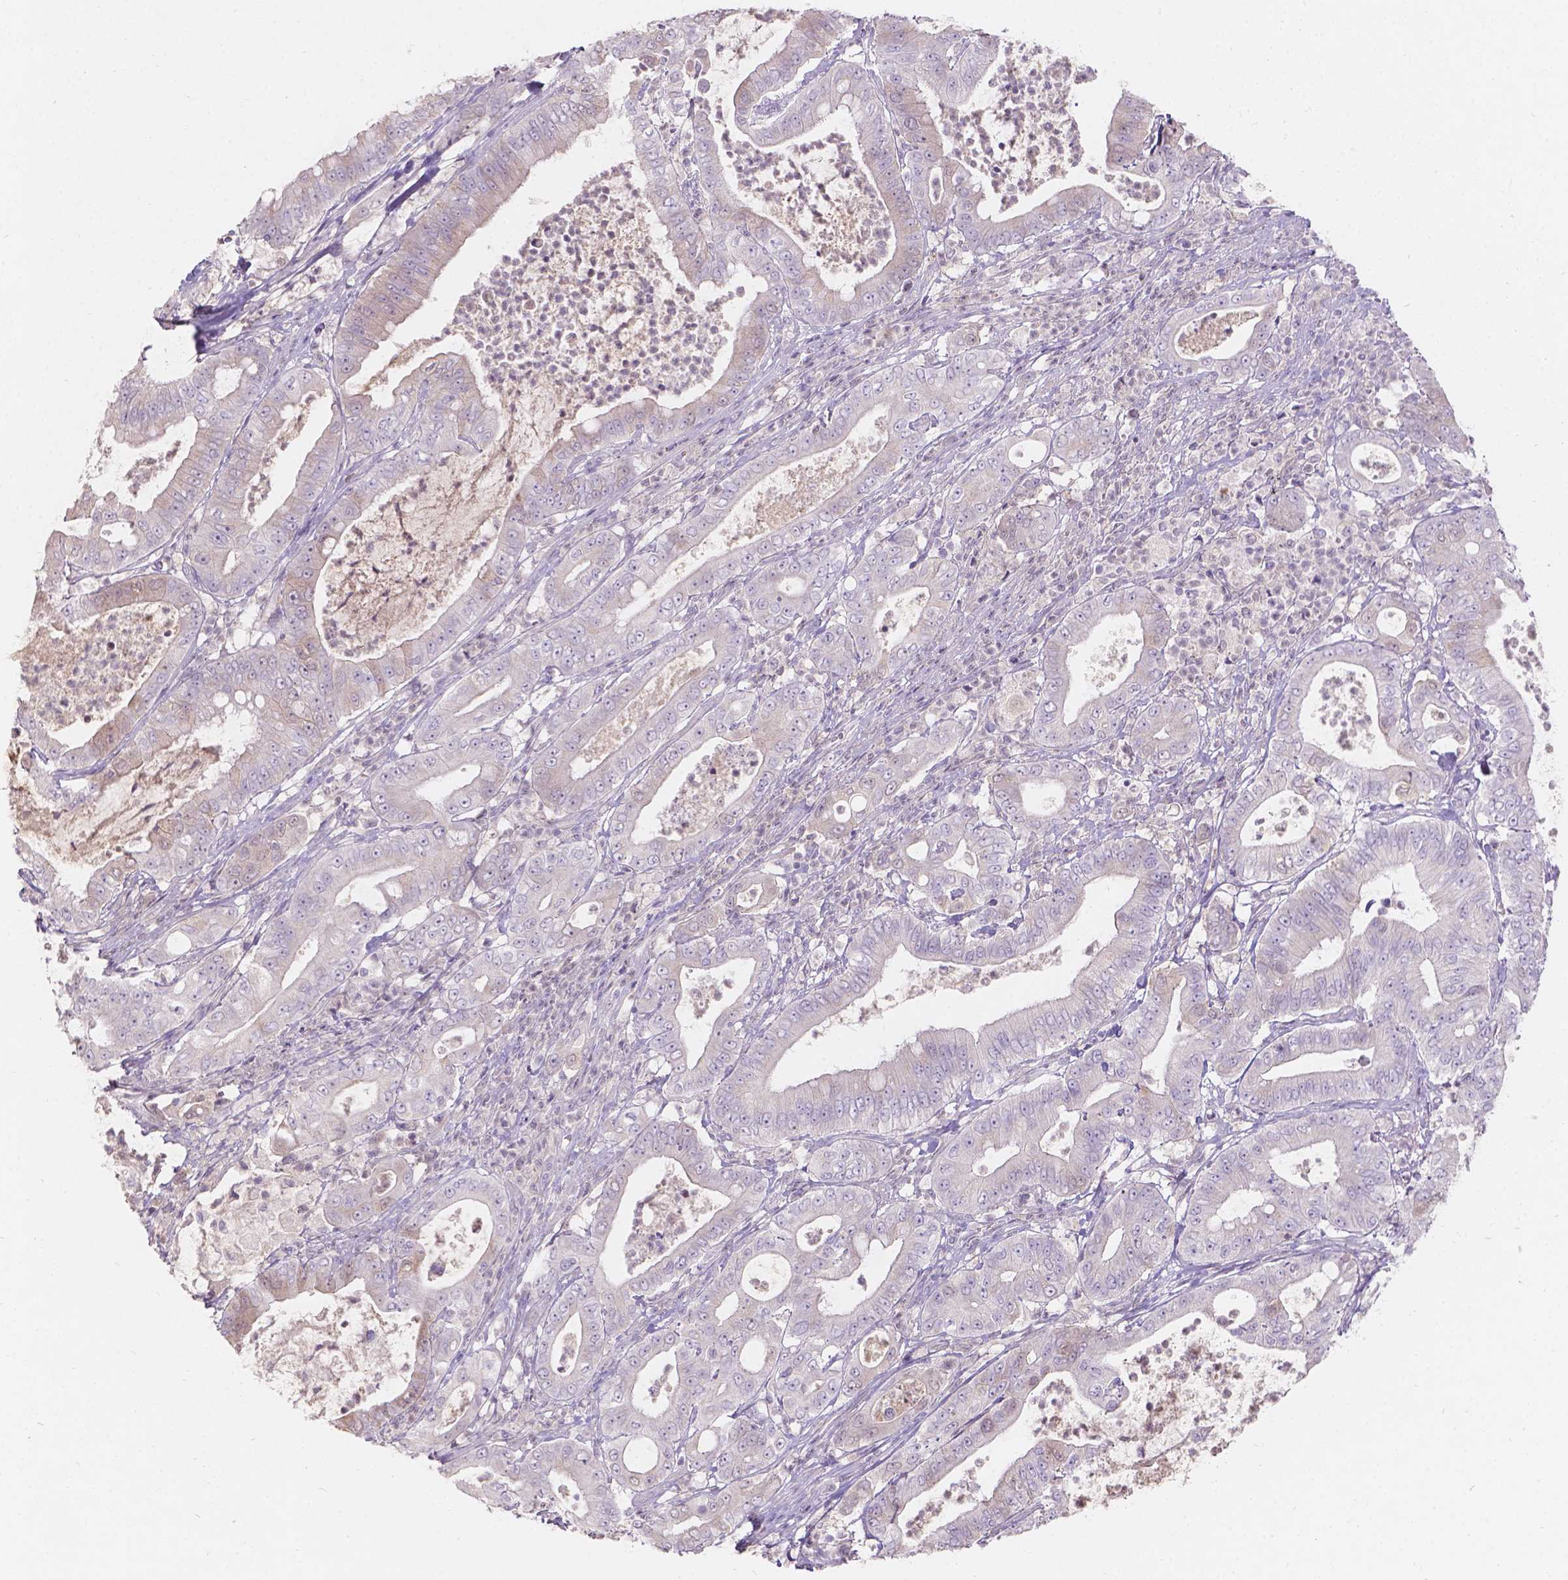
{"staining": {"intensity": "negative", "quantity": "none", "location": "none"}, "tissue": "pancreatic cancer", "cell_type": "Tumor cells", "image_type": "cancer", "snomed": [{"axis": "morphology", "description": "Adenocarcinoma, NOS"}, {"axis": "topography", "description": "Pancreas"}], "caption": "An IHC micrograph of pancreatic cancer is shown. There is no staining in tumor cells of pancreatic cancer. (DAB IHC with hematoxylin counter stain).", "gene": "DCAF4L1", "patient": {"sex": "male", "age": 71}}